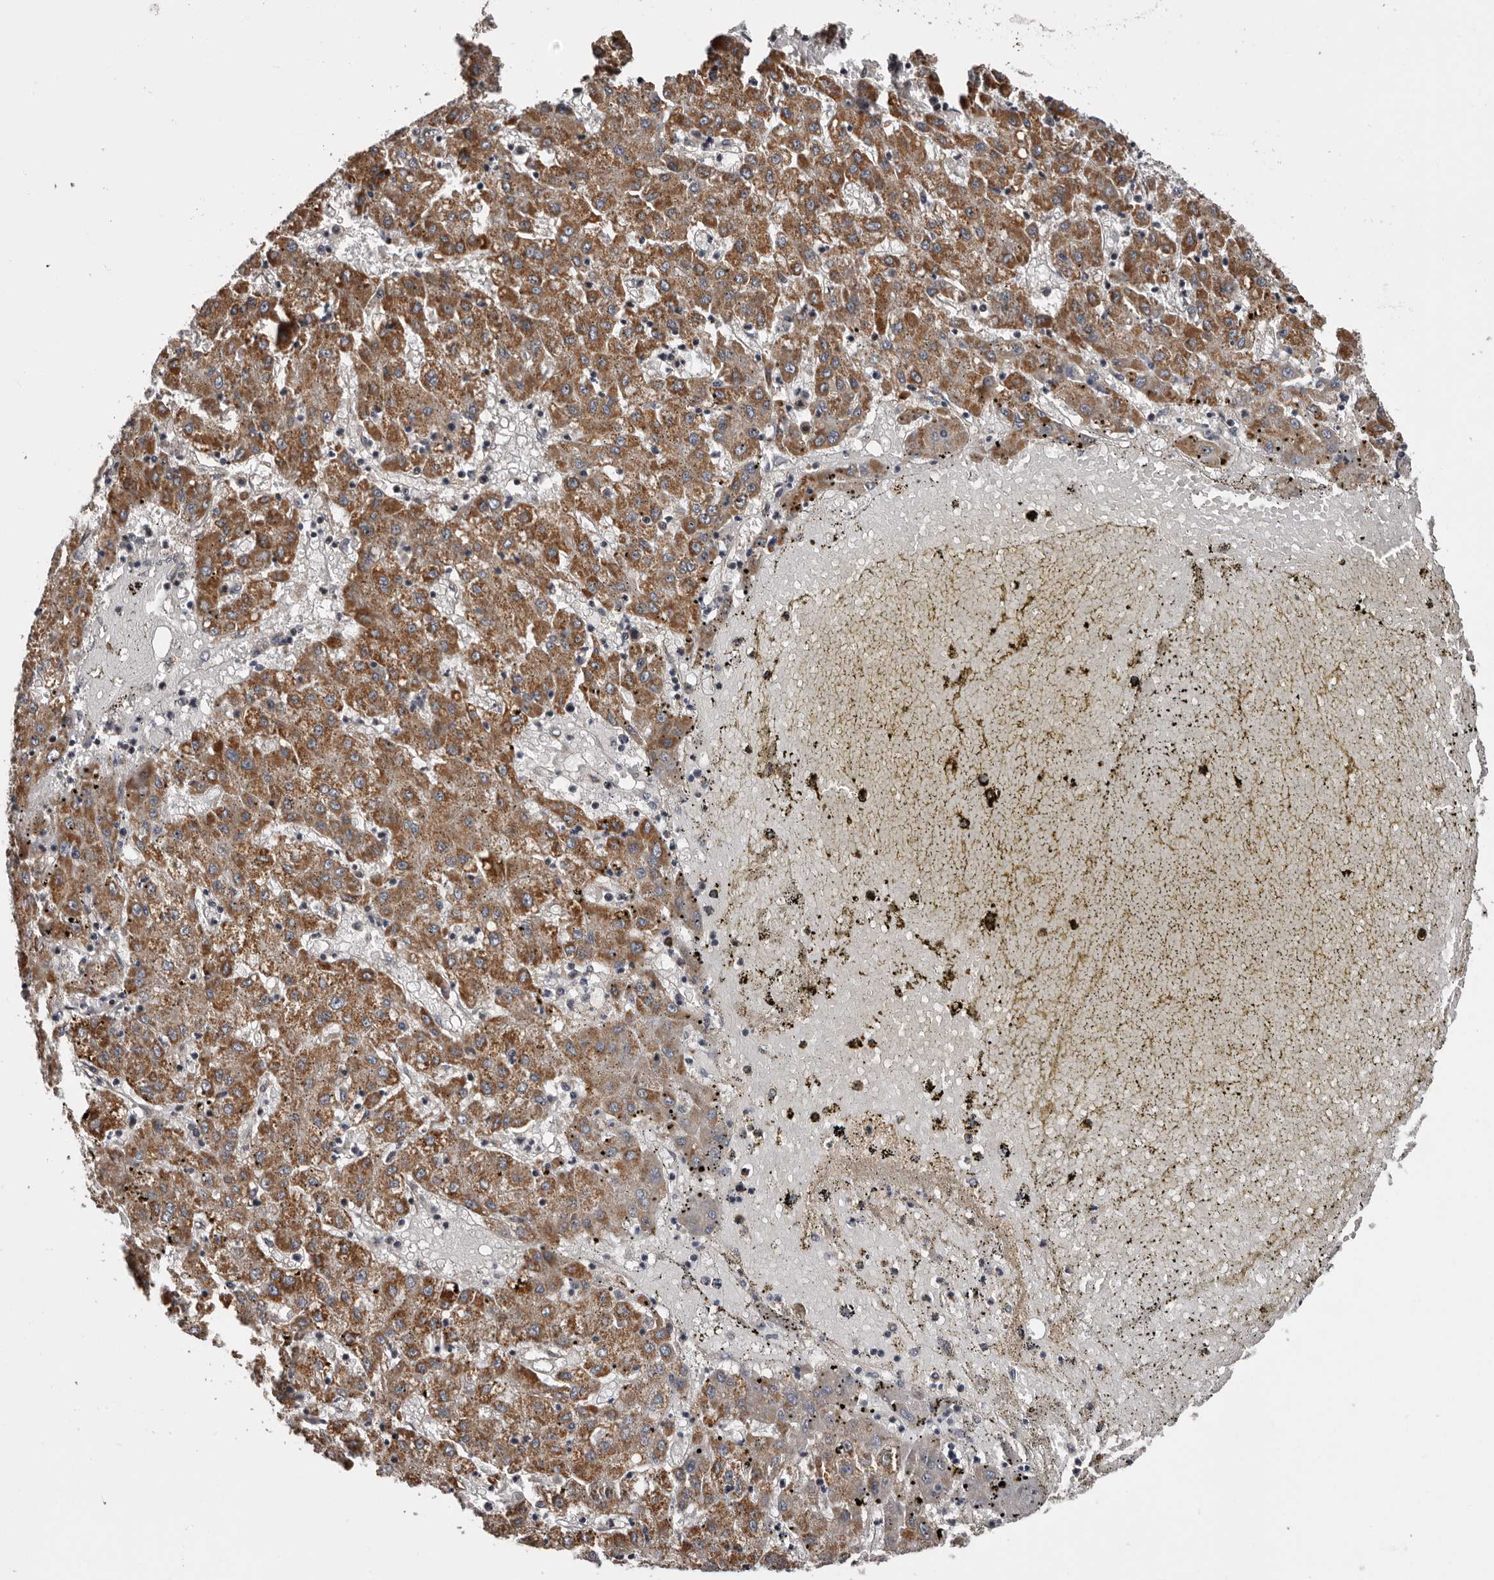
{"staining": {"intensity": "moderate", "quantity": ">75%", "location": "cytoplasmic/membranous"}, "tissue": "liver cancer", "cell_type": "Tumor cells", "image_type": "cancer", "snomed": [{"axis": "morphology", "description": "Carcinoma, Hepatocellular, NOS"}, {"axis": "topography", "description": "Liver"}], "caption": "Liver cancer stained with a protein marker shows moderate staining in tumor cells.", "gene": "VPS37A", "patient": {"sex": "male", "age": 72}}